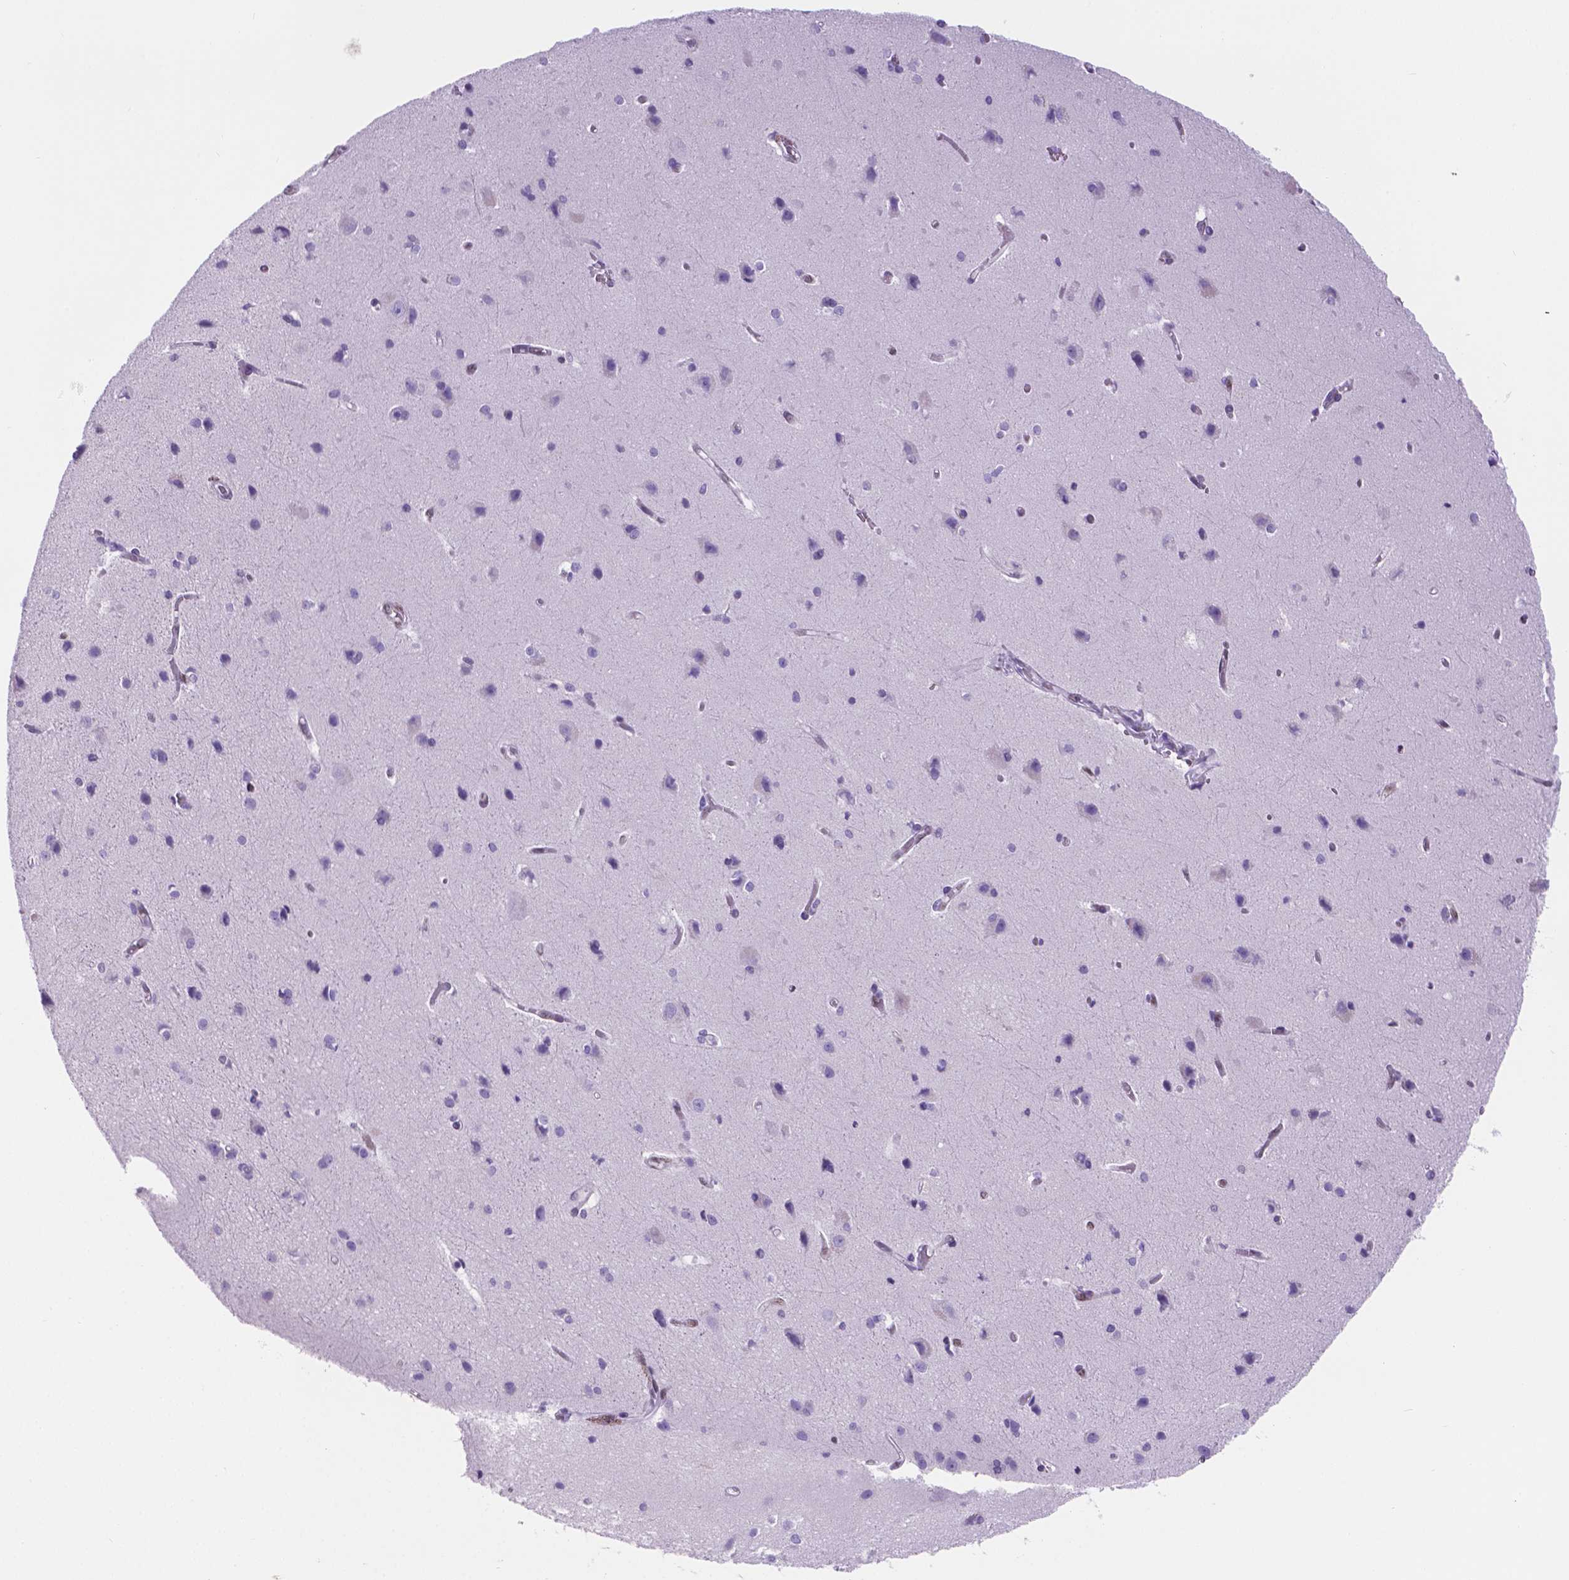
{"staining": {"intensity": "weak", "quantity": "<25%", "location": "cytoplasmic/membranous,nuclear"}, "tissue": "cerebral cortex", "cell_type": "Endothelial cells", "image_type": "normal", "snomed": [{"axis": "morphology", "description": "Normal tissue, NOS"}, {"axis": "topography", "description": "Cerebral cortex"}], "caption": "DAB (3,3'-diaminobenzidine) immunohistochemical staining of normal human cerebral cortex reveals no significant positivity in endothelial cells. (Stains: DAB immunohistochemistry (IHC) with hematoxylin counter stain, Microscopy: brightfield microscopy at high magnification).", "gene": "TMEM210", "patient": {"sex": "male", "age": 37}}